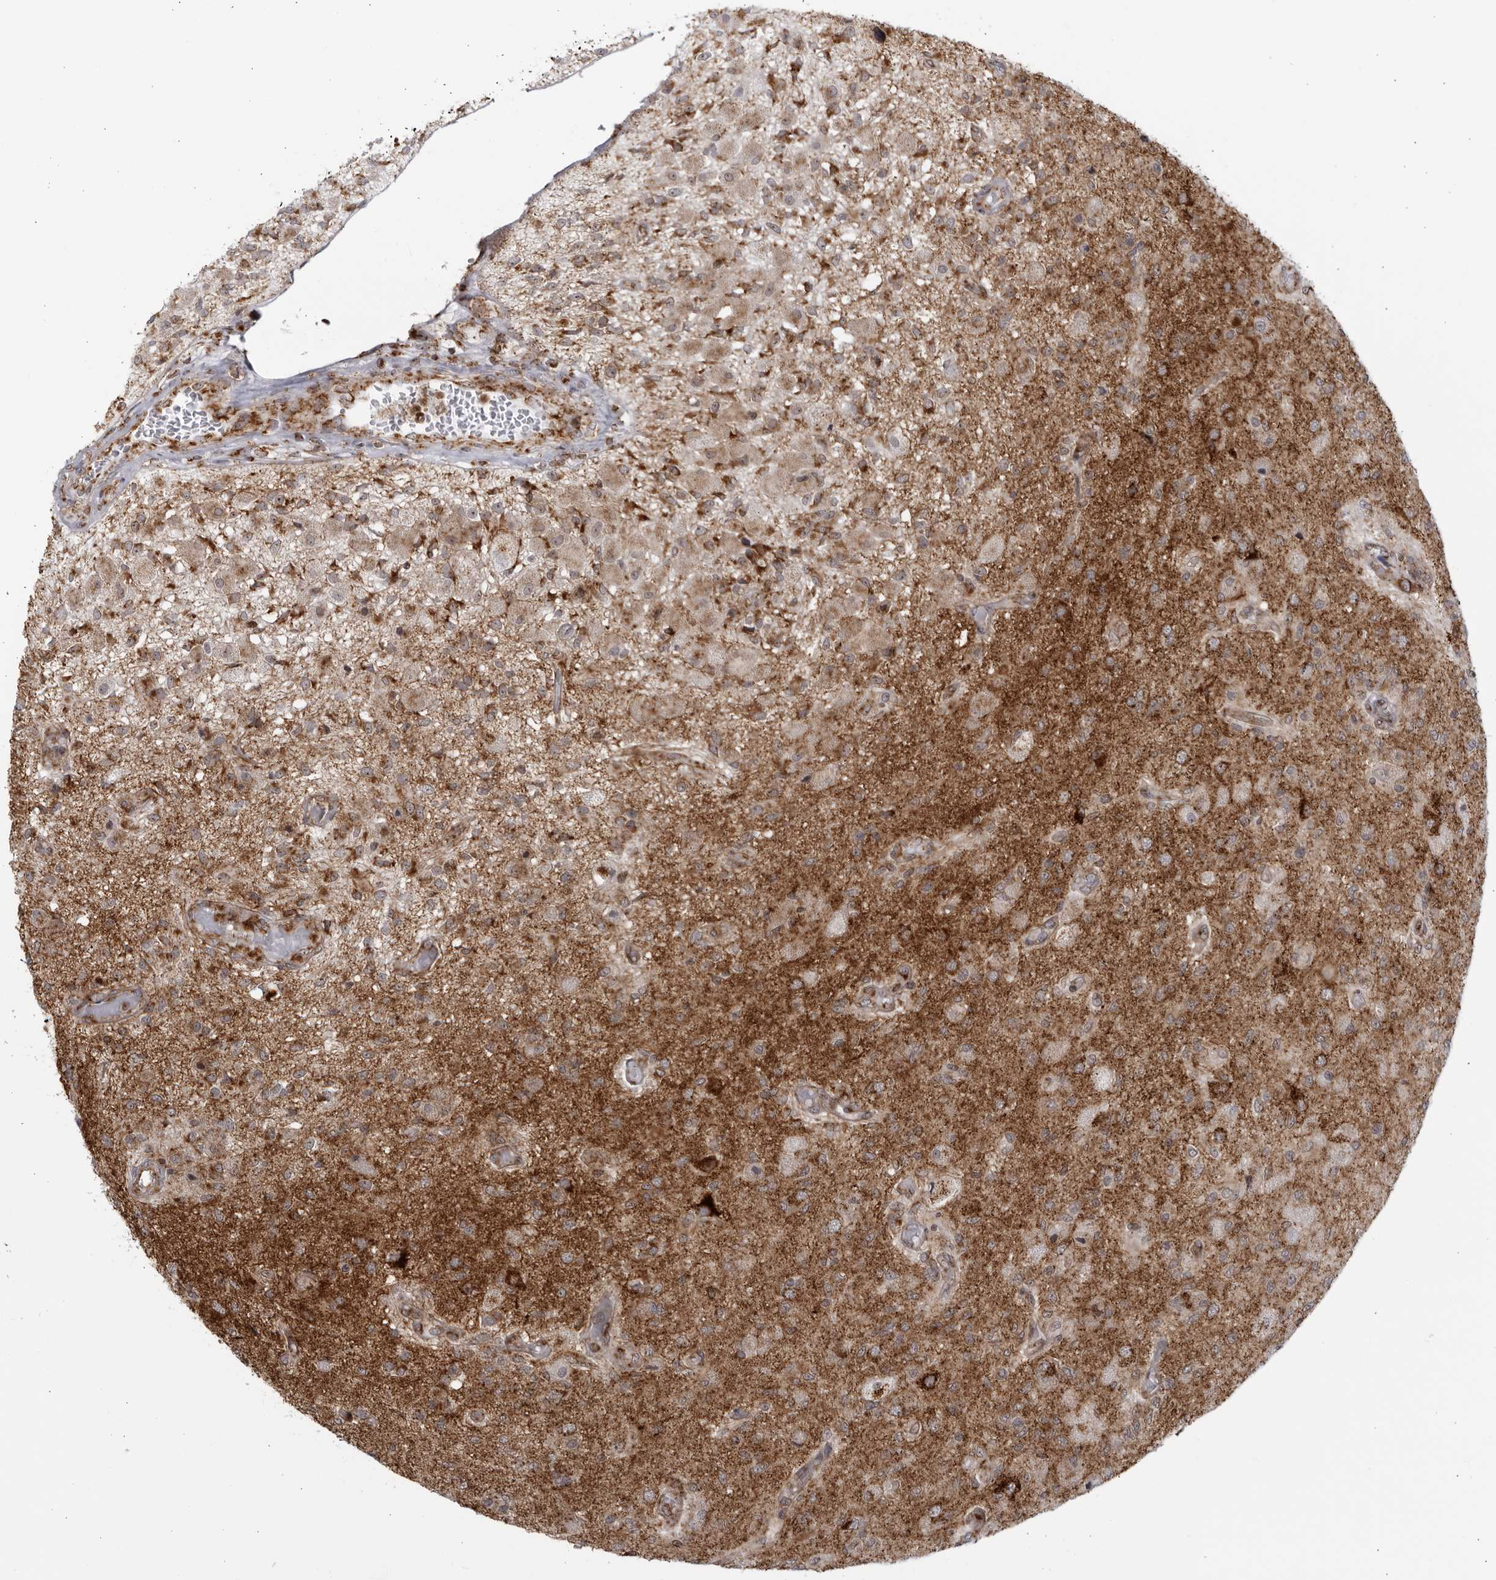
{"staining": {"intensity": "moderate", "quantity": "25%-75%", "location": "cytoplasmic/membranous"}, "tissue": "glioma", "cell_type": "Tumor cells", "image_type": "cancer", "snomed": [{"axis": "morphology", "description": "Normal tissue, NOS"}, {"axis": "morphology", "description": "Glioma, malignant, High grade"}, {"axis": "topography", "description": "Cerebral cortex"}], "caption": "IHC of malignant high-grade glioma exhibits medium levels of moderate cytoplasmic/membranous staining in approximately 25%-75% of tumor cells.", "gene": "RBM34", "patient": {"sex": "male", "age": 77}}